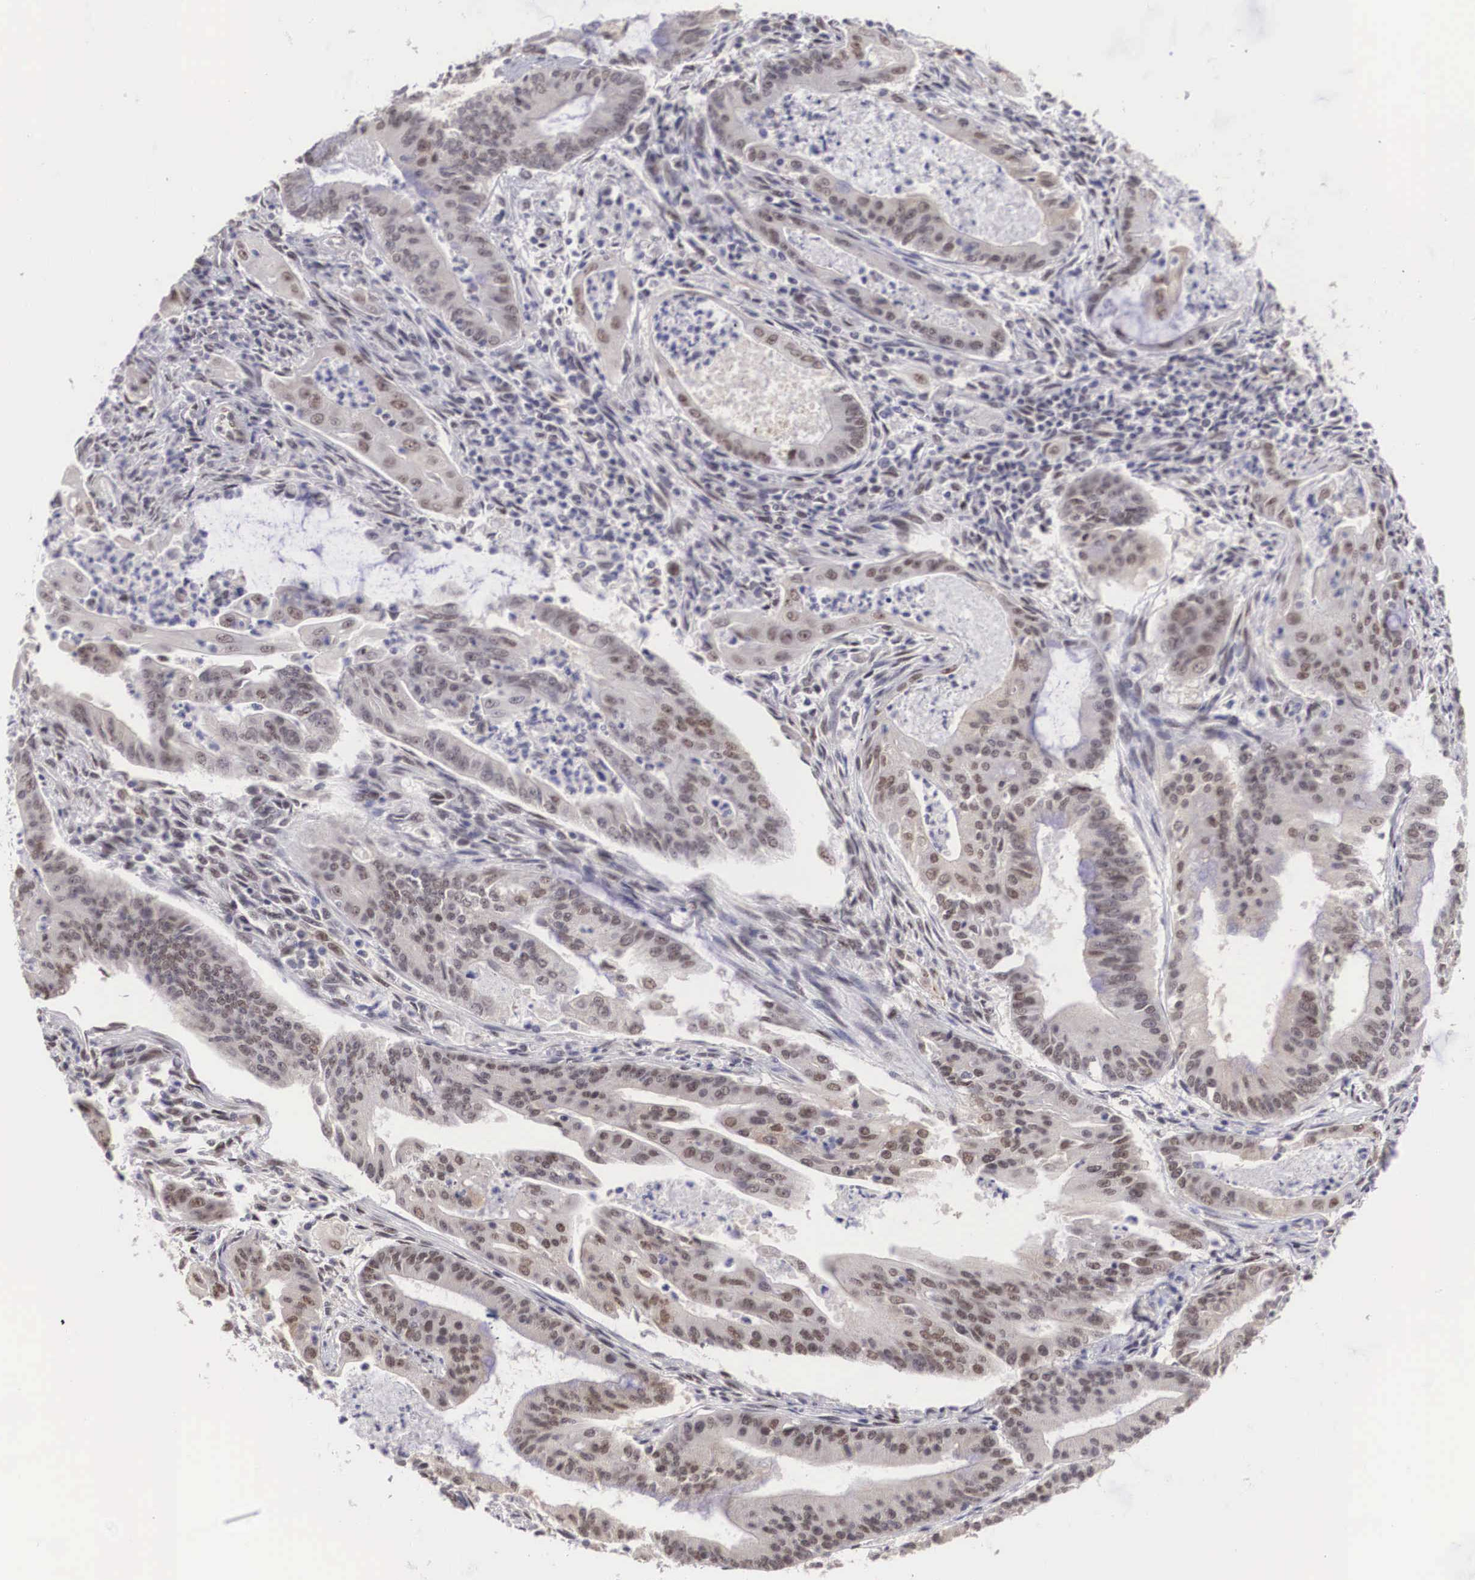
{"staining": {"intensity": "weak", "quantity": "<25%", "location": "nuclear"}, "tissue": "endometrial cancer", "cell_type": "Tumor cells", "image_type": "cancer", "snomed": [{"axis": "morphology", "description": "Adenocarcinoma, NOS"}, {"axis": "topography", "description": "Endometrium"}], "caption": "IHC image of neoplastic tissue: human endometrial adenocarcinoma stained with DAB (3,3'-diaminobenzidine) reveals no significant protein staining in tumor cells.", "gene": "MORC2", "patient": {"sex": "female", "age": 63}}